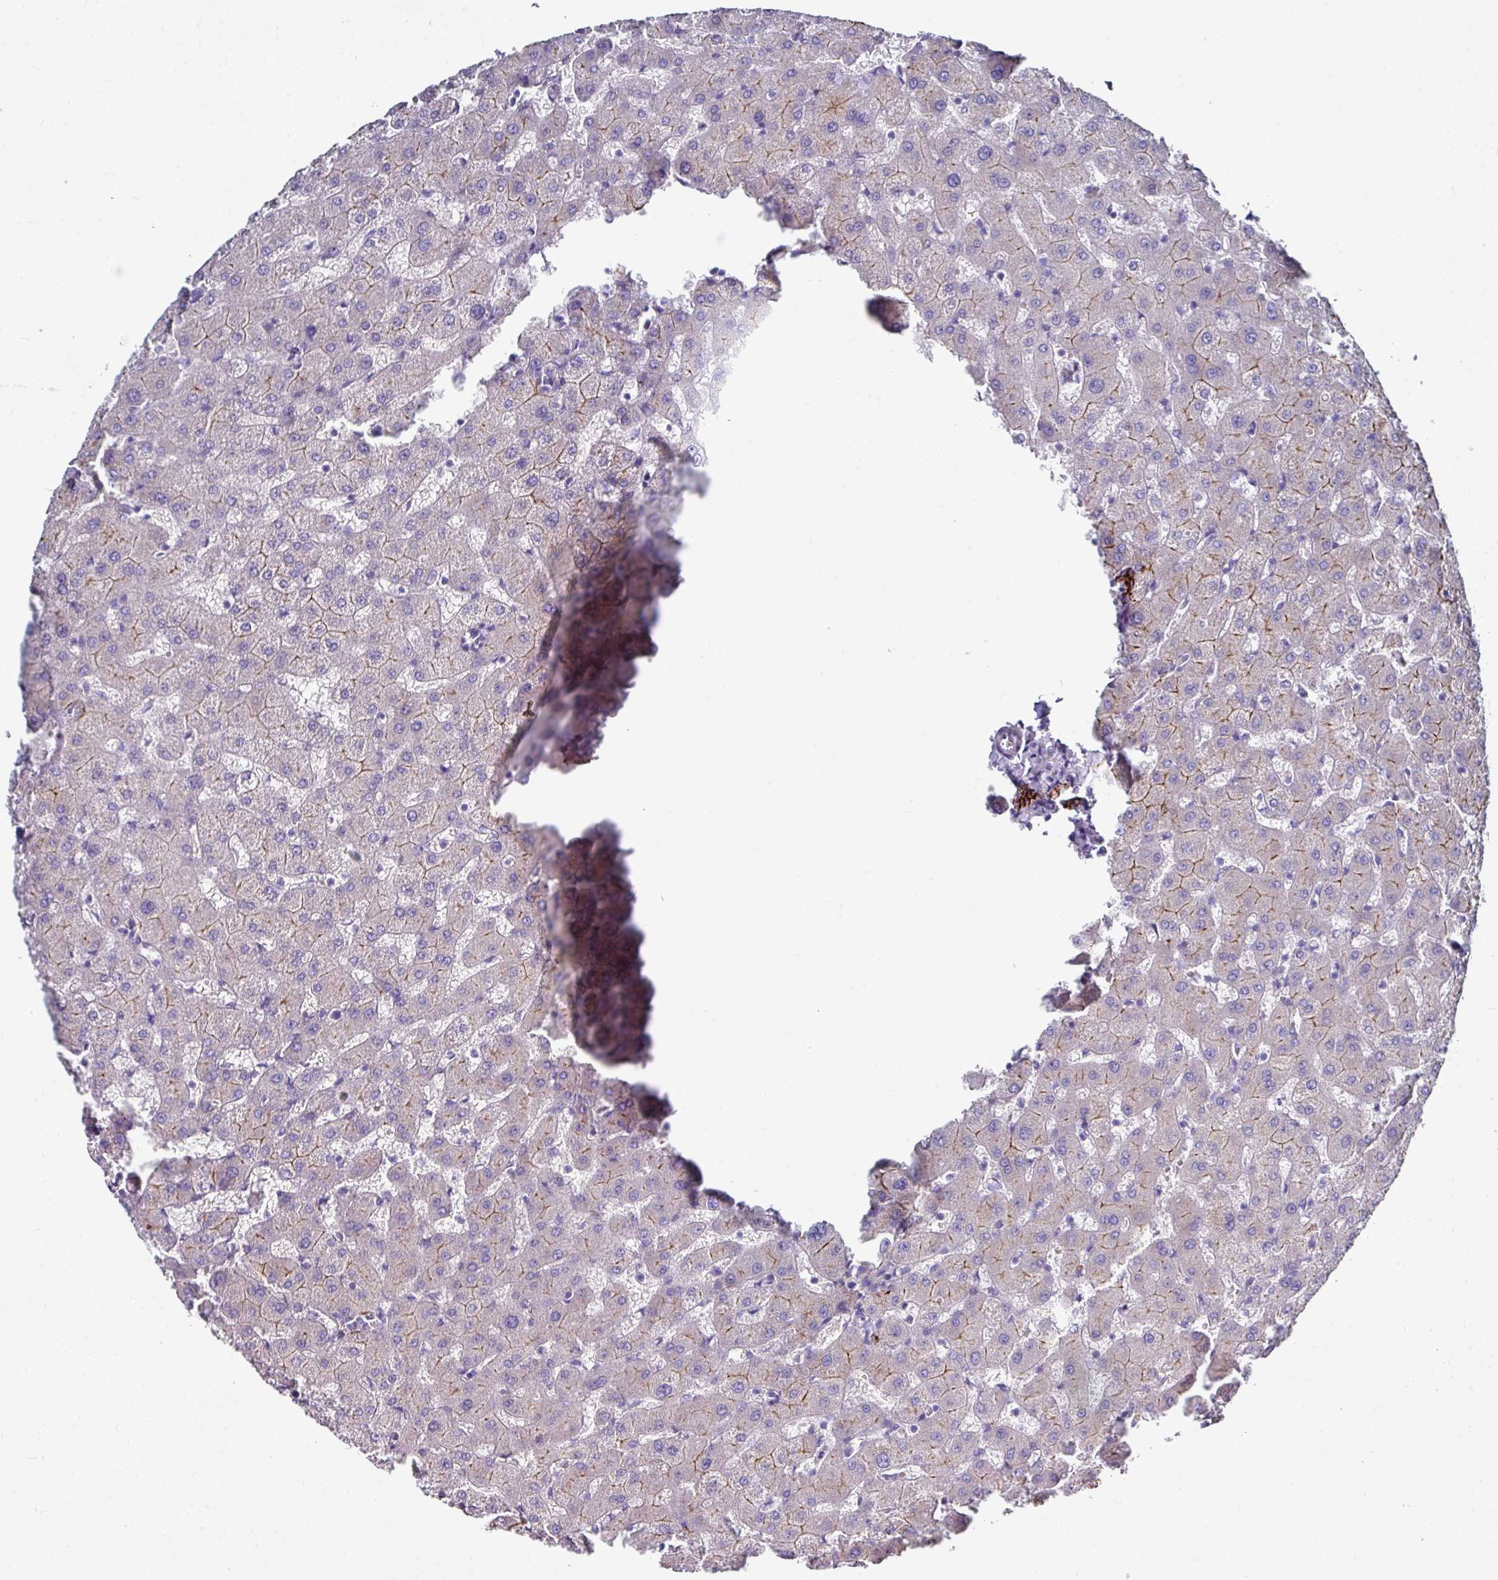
{"staining": {"intensity": "moderate", "quantity": ">75%", "location": "cytoplasmic/membranous"}, "tissue": "liver", "cell_type": "Cholangiocytes", "image_type": "normal", "snomed": [{"axis": "morphology", "description": "Normal tissue, NOS"}, {"axis": "topography", "description": "Liver"}], "caption": "An immunohistochemistry image of normal tissue is shown. Protein staining in brown labels moderate cytoplasmic/membranous positivity in liver within cholangiocytes.", "gene": "CLDN1", "patient": {"sex": "female", "age": 63}}